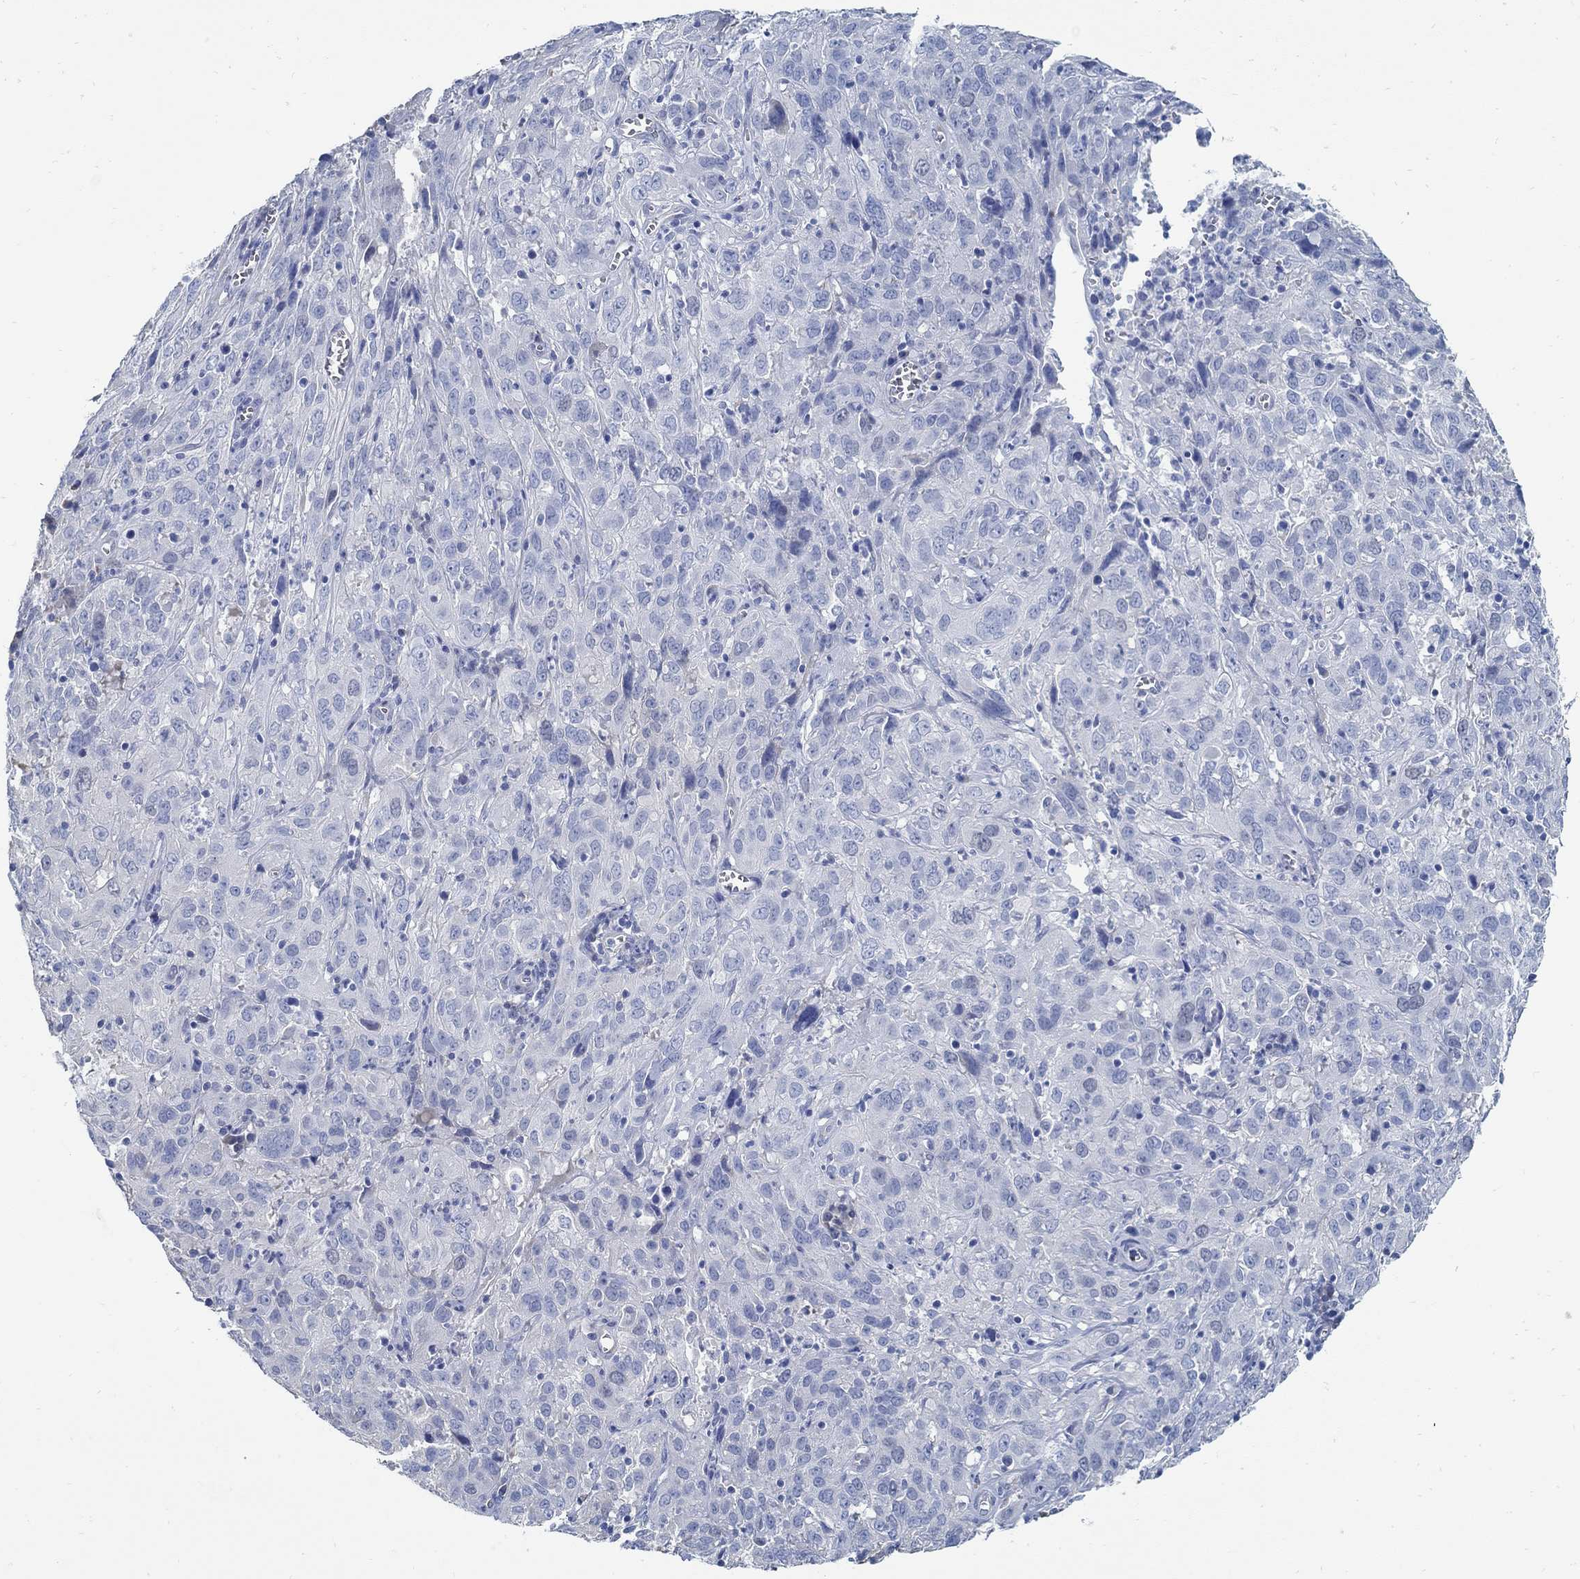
{"staining": {"intensity": "negative", "quantity": "none", "location": "none"}, "tissue": "cervical cancer", "cell_type": "Tumor cells", "image_type": "cancer", "snomed": [{"axis": "morphology", "description": "Squamous cell carcinoma, NOS"}, {"axis": "topography", "description": "Cervix"}], "caption": "Immunohistochemistry histopathology image of squamous cell carcinoma (cervical) stained for a protein (brown), which reveals no positivity in tumor cells. The staining was performed using DAB to visualize the protein expression in brown, while the nuclei were stained in blue with hematoxylin (Magnification: 20x).", "gene": "C15orf39", "patient": {"sex": "female", "age": 32}}